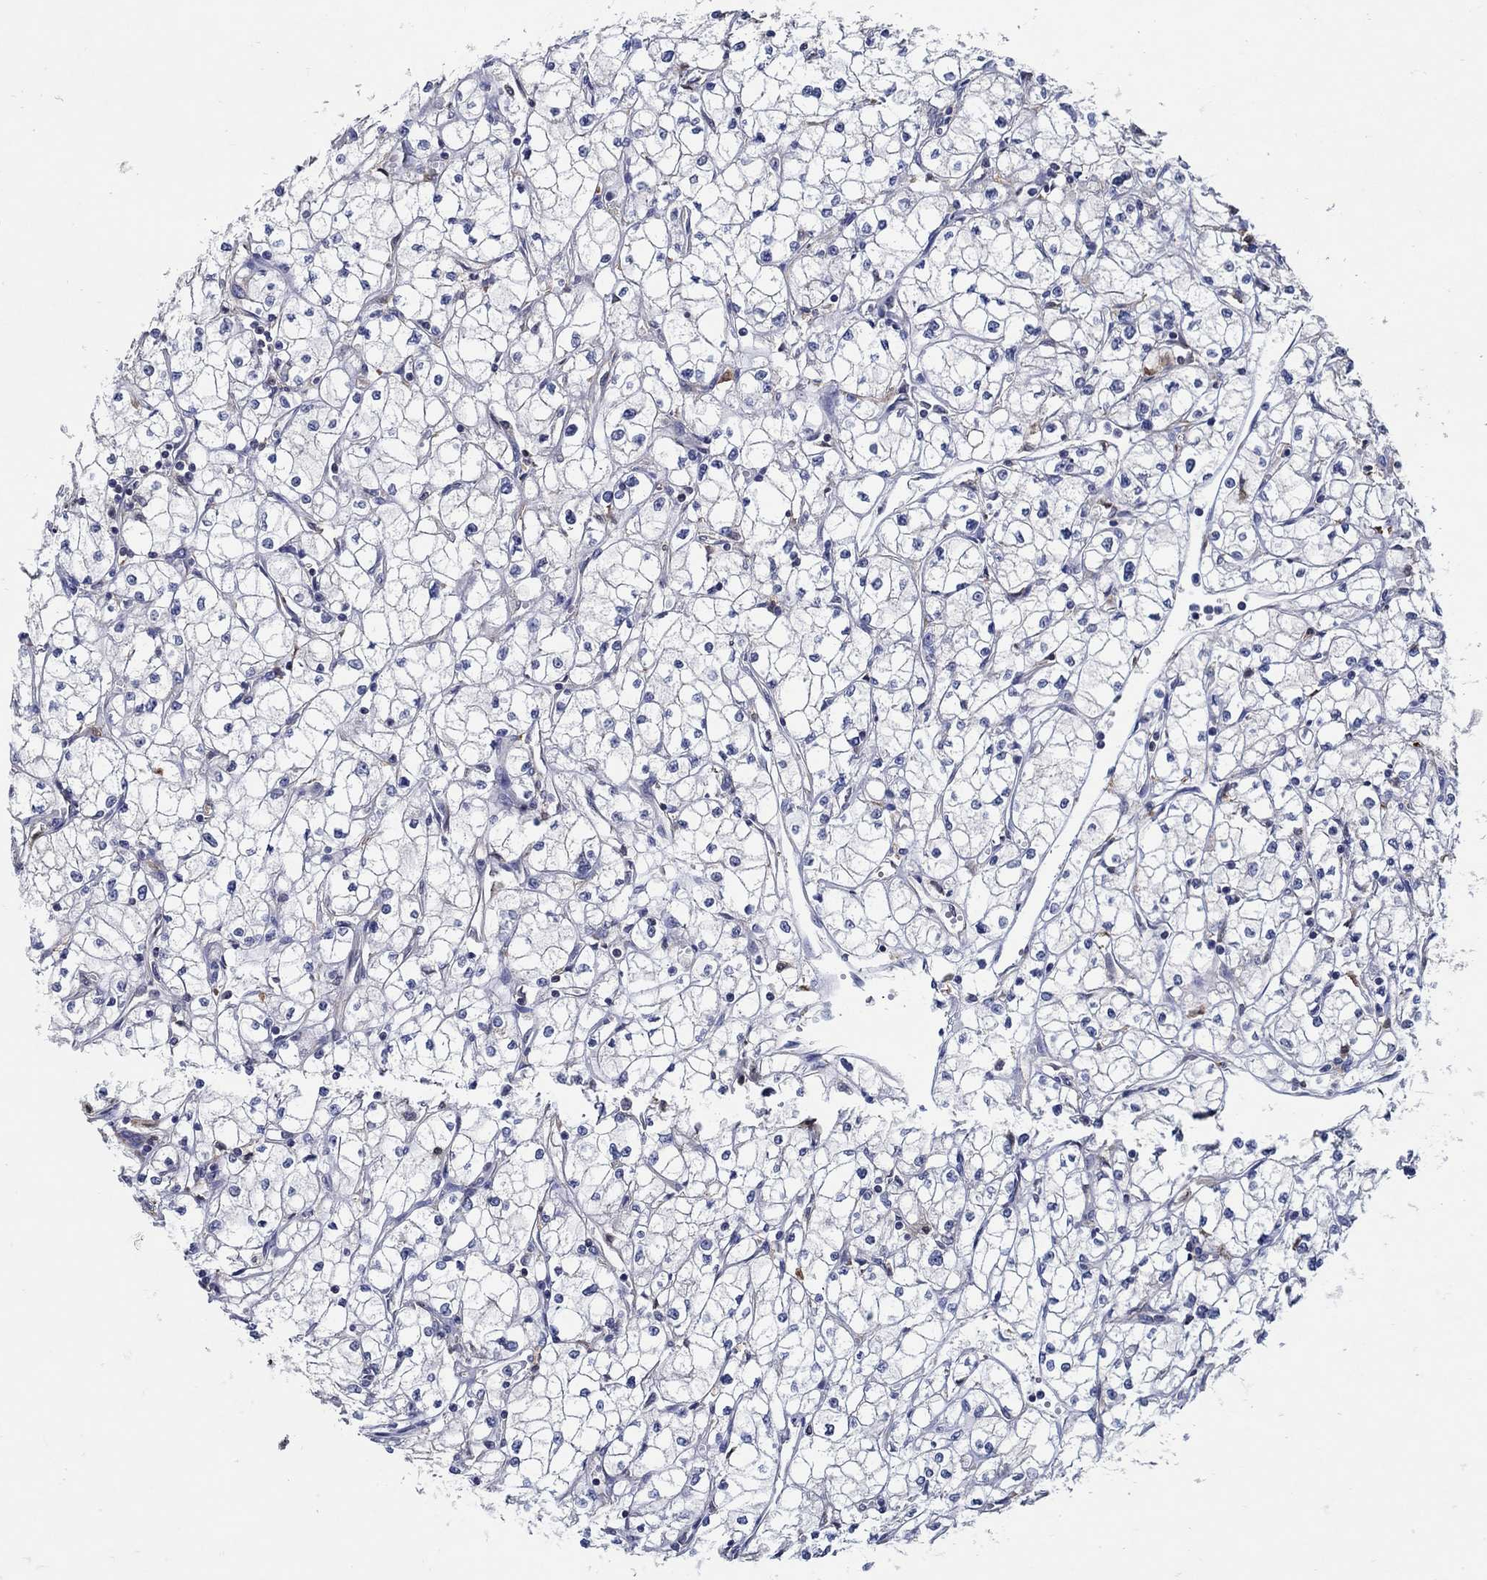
{"staining": {"intensity": "negative", "quantity": "none", "location": "none"}, "tissue": "renal cancer", "cell_type": "Tumor cells", "image_type": "cancer", "snomed": [{"axis": "morphology", "description": "Adenocarcinoma, NOS"}, {"axis": "topography", "description": "Kidney"}], "caption": "Photomicrograph shows no significant protein positivity in tumor cells of renal cancer.", "gene": "MTHFR", "patient": {"sex": "male", "age": 67}}